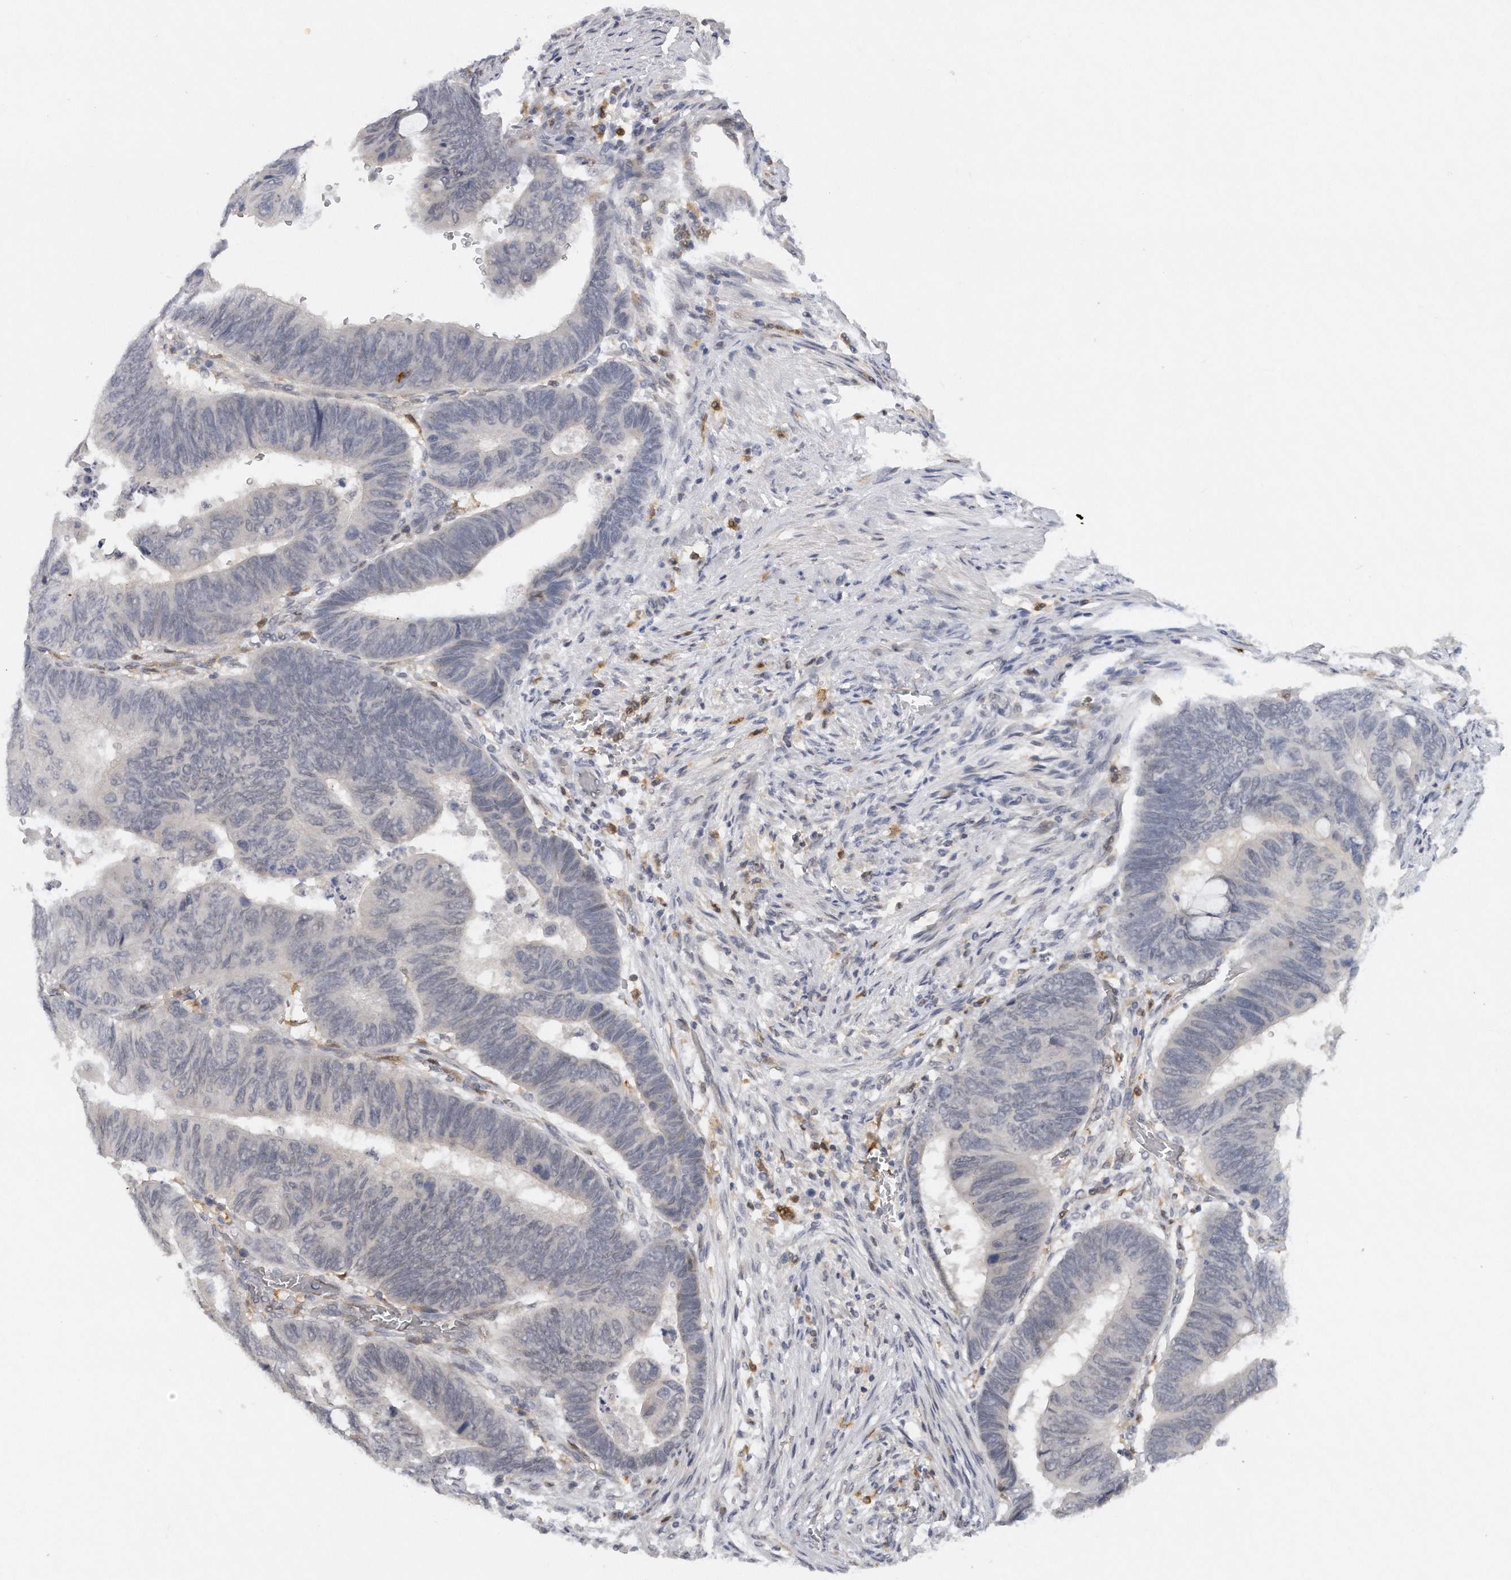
{"staining": {"intensity": "negative", "quantity": "none", "location": "none"}, "tissue": "colorectal cancer", "cell_type": "Tumor cells", "image_type": "cancer", "snomed": [{"axis": "morphology", "description": "Normal tissue, NOS"}, {"axis": "morphology", "description": "Adenocarcinoma, NOS"}, {"axis": "topography", "description": "Rectum"}, {"axis": "topography", "description": "Peripheral nerve tissue"}], "caption": "A micrograph of colorectal cancer (adenocarcinoma) stained for a protein reveals no brown staining in tumor cells.", "gene": "CAMK1", "patient": {"sex": "male", "age": 92}}